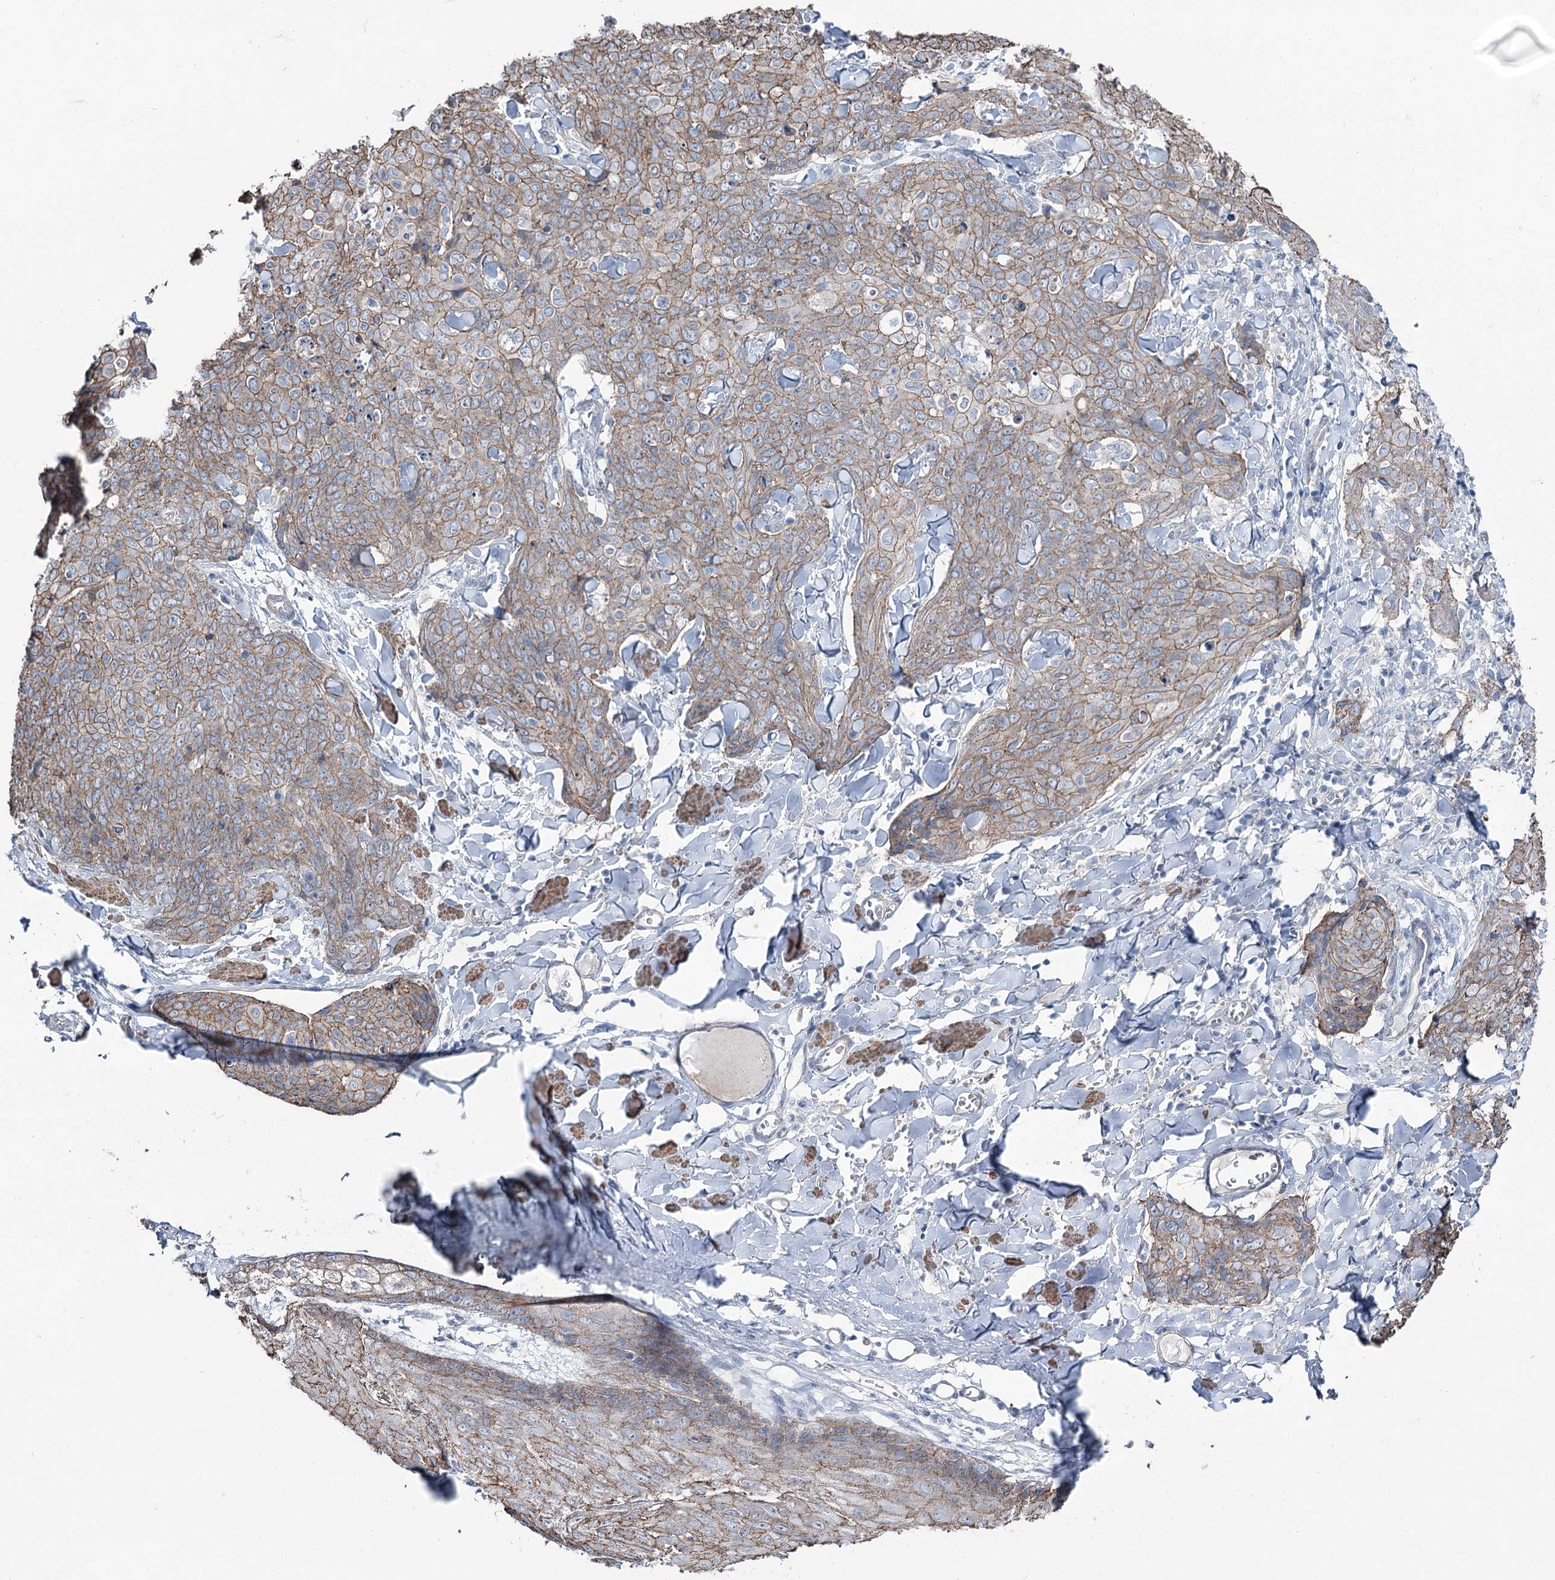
{"staining": {"intensity": "moderate", "quantity": ">75%", "location": "cytoplasmic/membranous"}, "tissue": "skin cancer", "cell_type": "Tumor cells", "image_type": "cancer", "snomed": [{"axis": "morphology", "description": "Squamous cell carcinoma, NOS"}, {"axis": "topography", "description": "Skin"}, {"axis": "topography", "description": "Vulva"}], "caption": "Immunohistochemical staining of human skin cancer (squamous cell carcinoma) displays moderate cytoplasmic/membranous protein staining in about >75% of tumor cells. The staining is performed using DAB (3,3'-diaminobenzidine) brown chromogen to label protein expression. The nuclei are counter-stained blue using hematoxylin.", "gene": "FAM120B", "patient": {"sex": "female", "age": 85}}